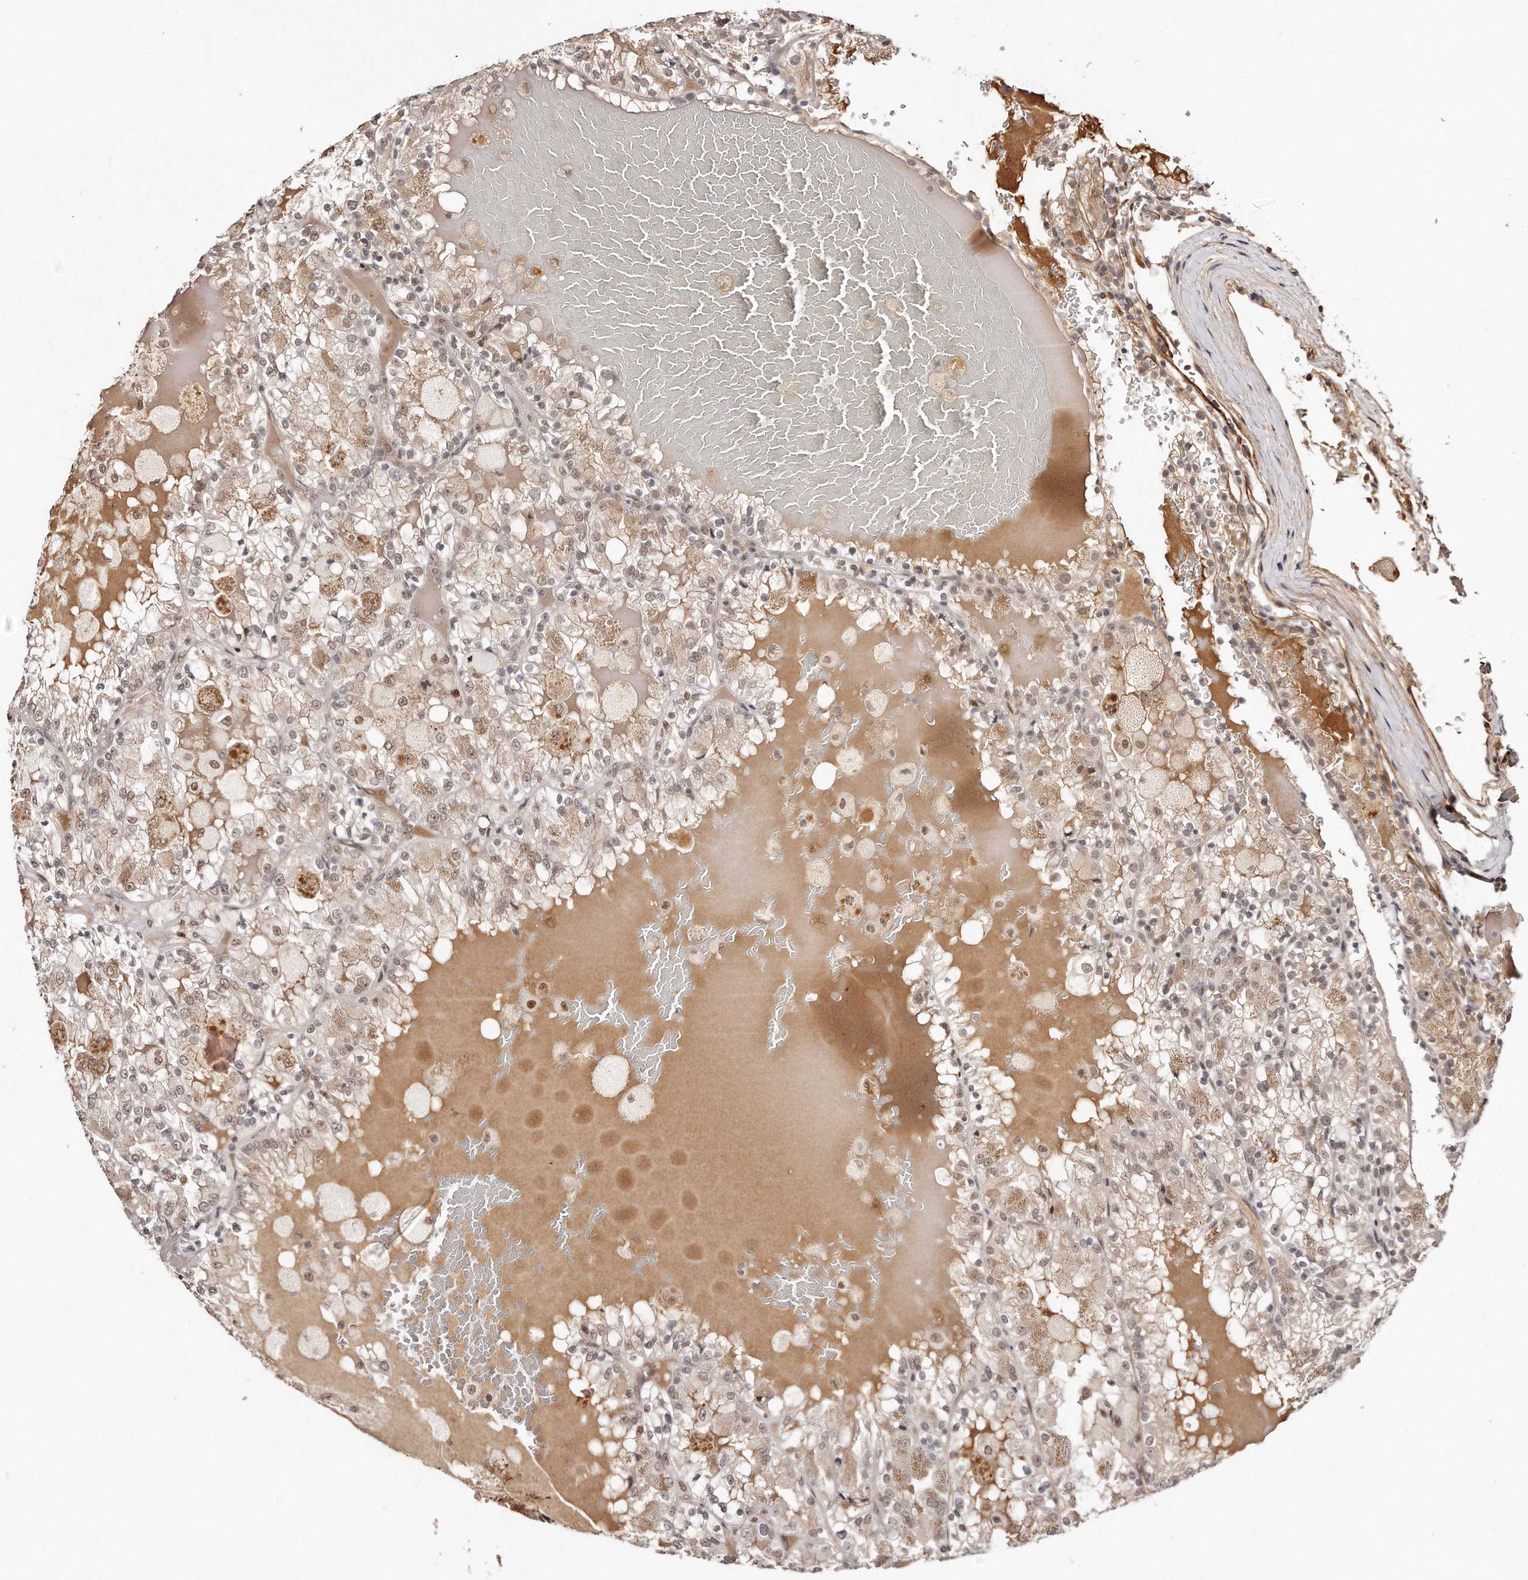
{"staining": {"intensity": "weak", "quantity": ">75%", "location": "cytoplasmic/membranous,nuclear"}, "tissue": "renal cancer", "cell_type": "Tumor cells", "image_type": "cancer", "snomed": [{"axis": "morphology", "description": "Adenocarcinoma, NOS"}, {"axis": "topography", "description": "Kidney"}], "caption": "Protein analysis of adenocarcinoma (renal) tissue exhibits weak cytoplasmic/membranous and nuclear positivity in about >75% of tumor cells.", "gene": "SOX4", "patient": {"sex": "female", "age": 56}}